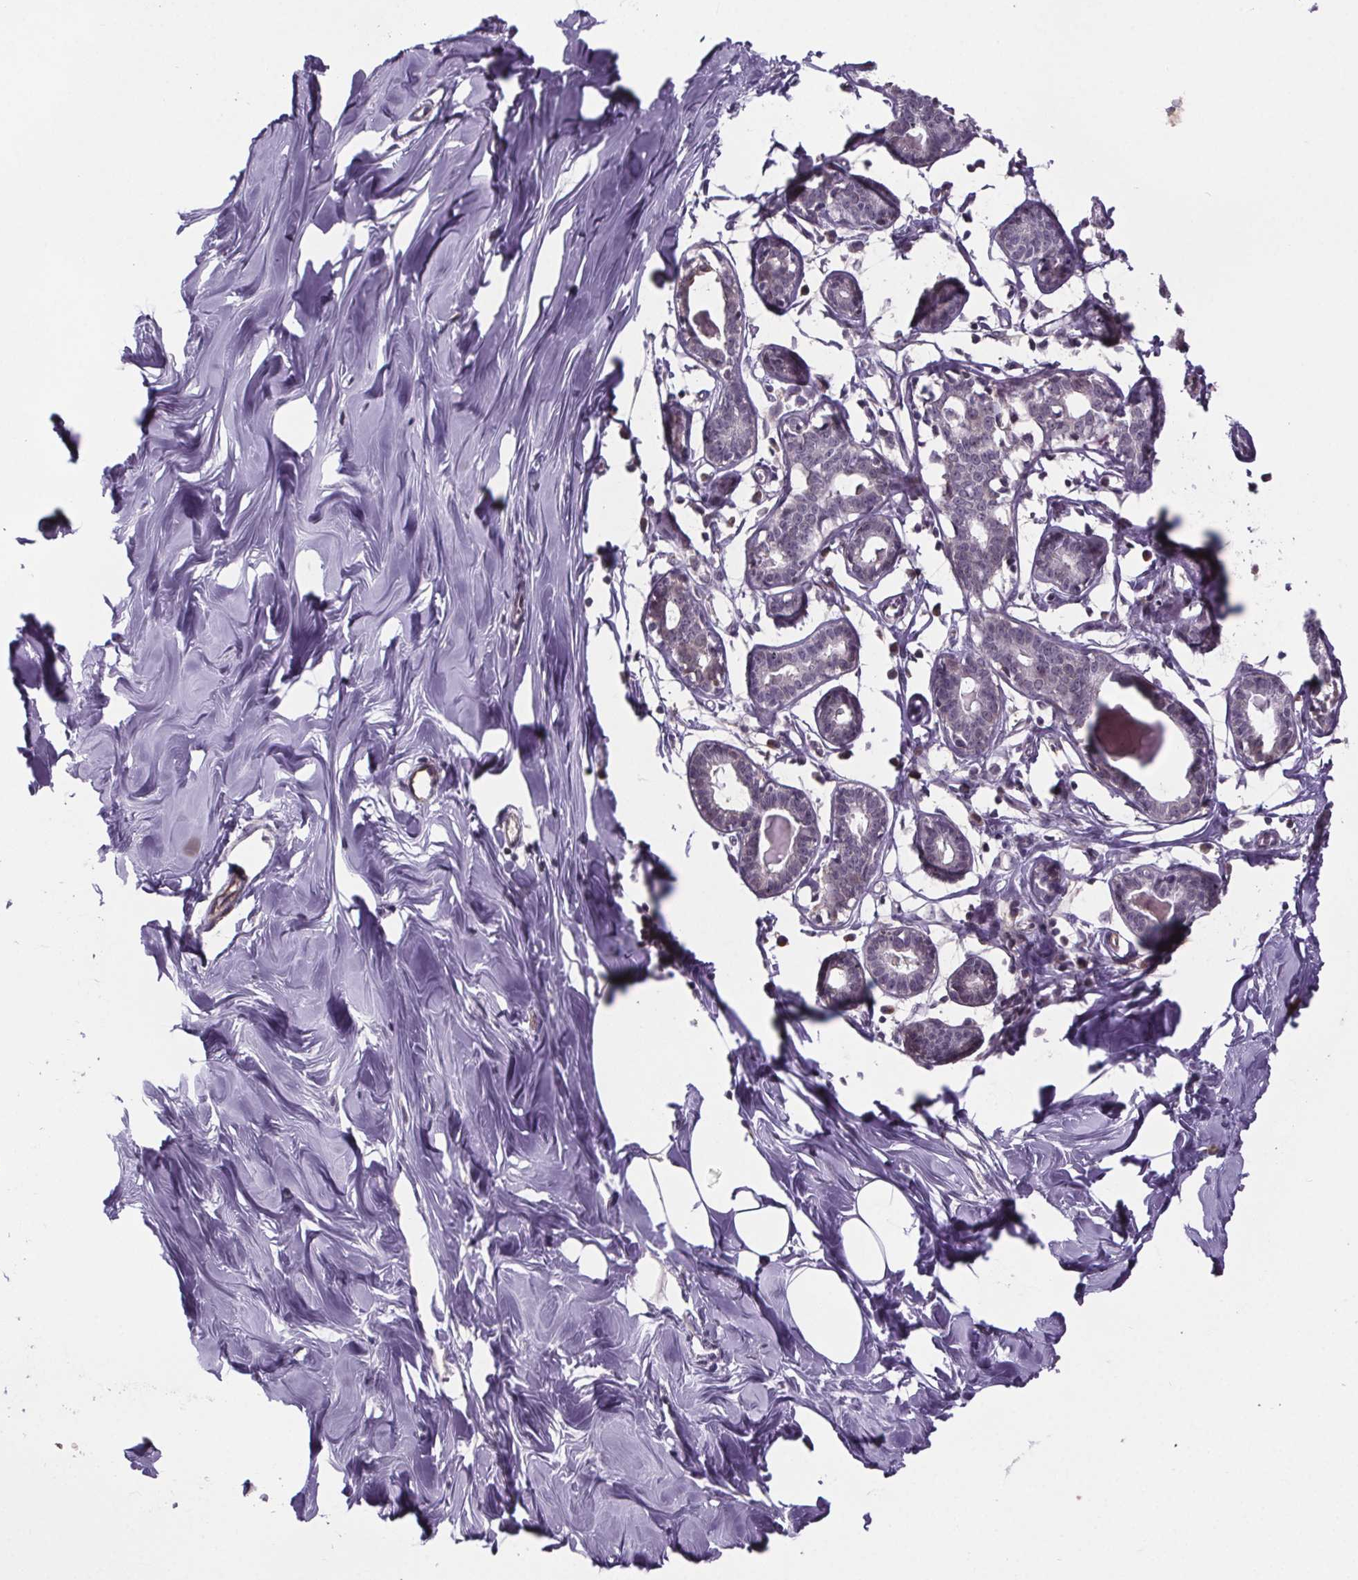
{"staining": {"intensity": "negative", "quantity": "none", "location": "none"}, "tissue": "breast", "cell_type": "Adipocytes", "image_type": "normal", "snomed": [{"axis": "morphology", "description": "Normal tissue, NOS"}, {"axis": "topography", "description": "Breast"}], "caption": "DAB immunohistochemical staining of unremarkable breast demonstrates no significant positivity in adipocytes. (Immunohistochemistry, brightfield microscopy, high magnification).", "gene": "TTC12", "patient": {"sex": "female", "age": 27}}